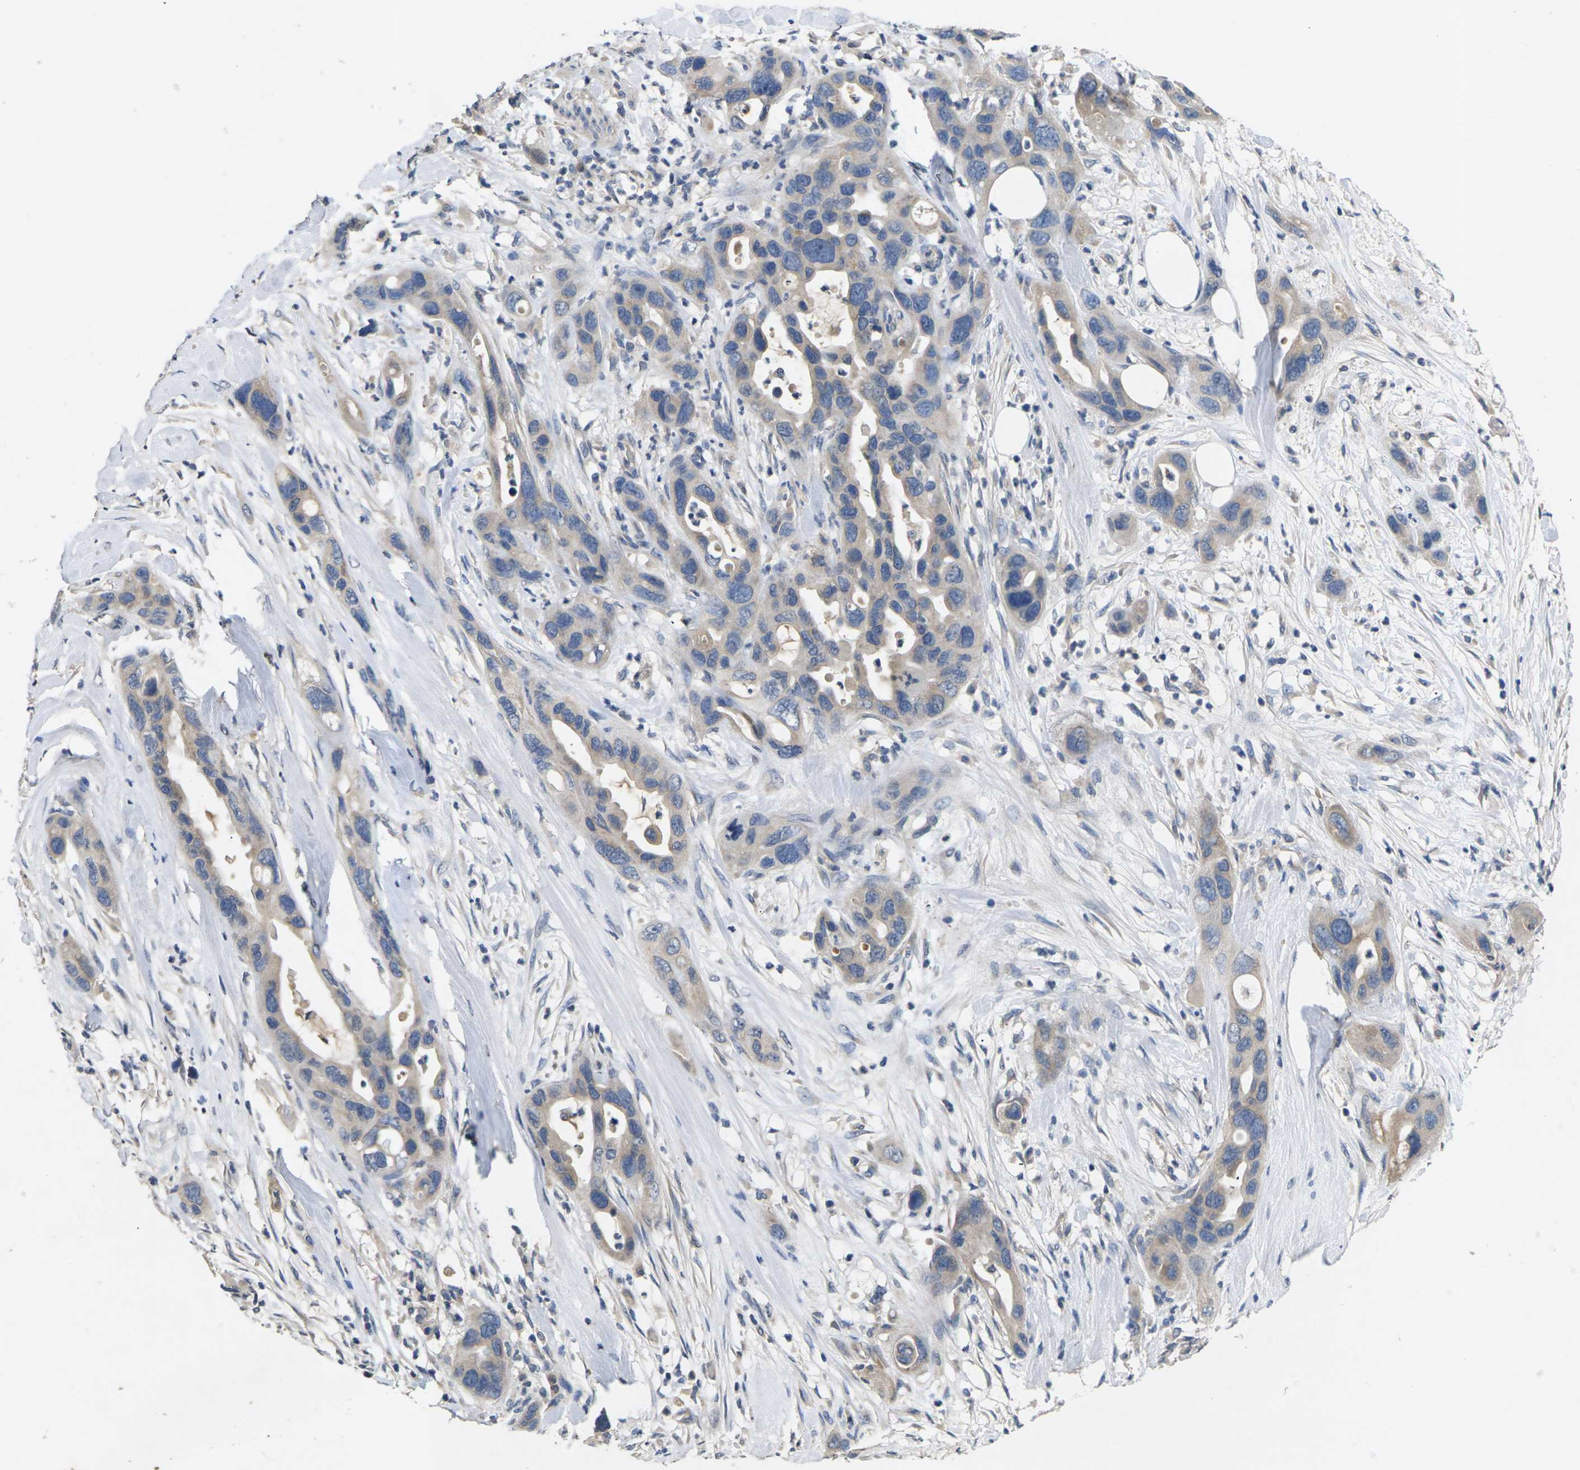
{"staining": {"intensity": "weak", "quantity": ">75%", "location": "cytoplasmic/membranous"}, "tissue": "pancreatic cancer", "cell_type": "Tumor cells", "image_type": "cancer", "snomed": [{"axis": "morphology", "description": "Adenocarcinoma, NOS"}, {"axis": "topography", "description": "Pancreas"}], "caption": "This photomicrograph shows immunohistochemistry staining of human pancreatic adenocarcinoma, with low weak cytoplasmic/membranous positivity in about >75% of tumor cells.", "gene": "SLC2A2", "patient": {"sex": "female", "age": 71}}